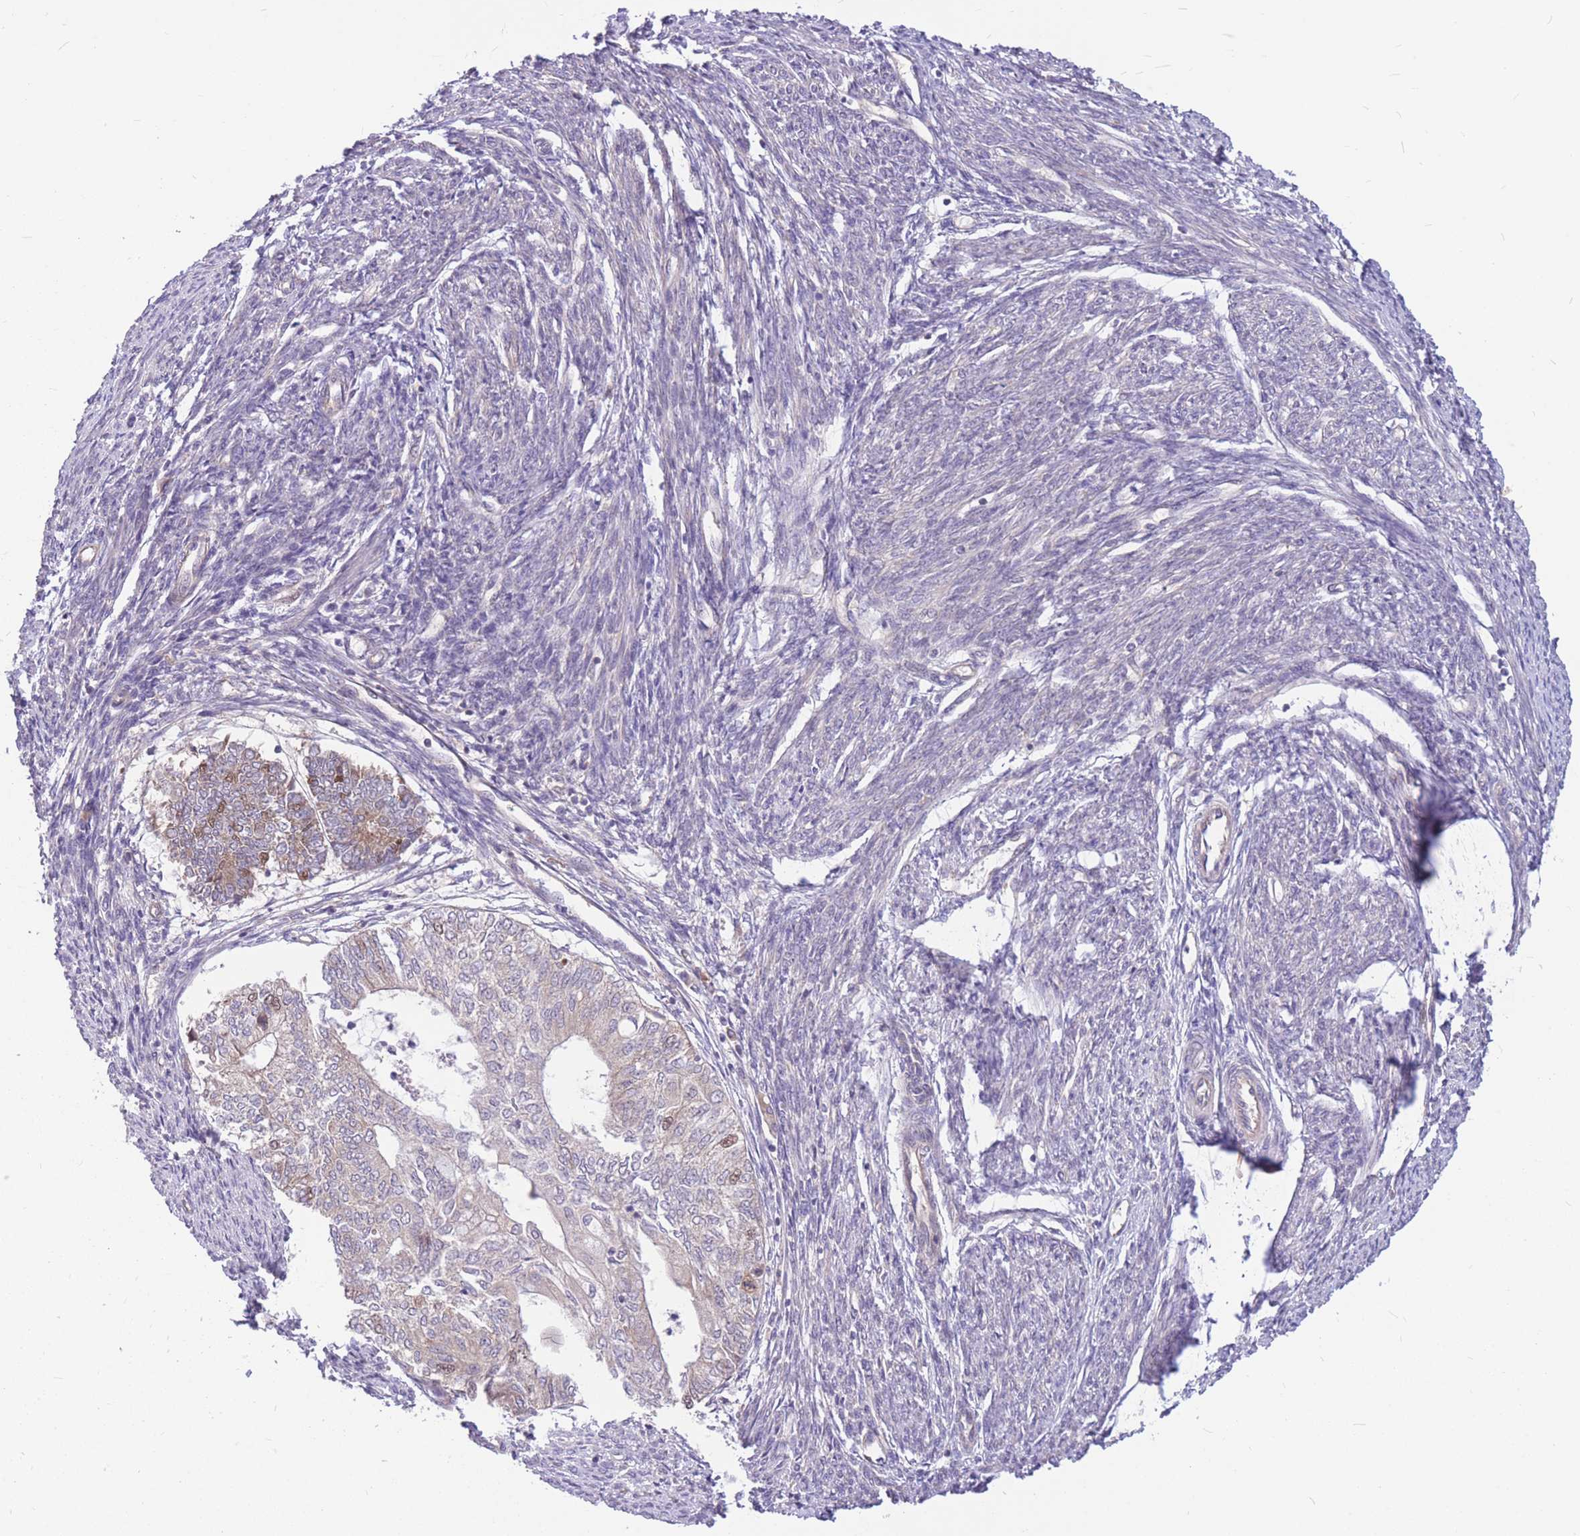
{"staining": {"intensity": "weak", "quantity": "25%-75%", "location": "cytoplasmic/membranous"}, "tissue": "smooth muscle", "cell_type": "Smooth muscle cells", "image_type": "normal", "snomed": [{"axis": "morphology", "description": "Normal tissue, NOS"}, {"axis": "topography", "description": "Smooth muscle"}, {"axis": "topography", "description": "Uterus"}], "caption": "Human smooth muscle stained for a protein (brown) displays weak cytoplasmic/membranous positive positivity in about 25%-75% of smooth muscle cells.", "gene": "GMNN", "patient": {"sex": "female", "age": 59}}